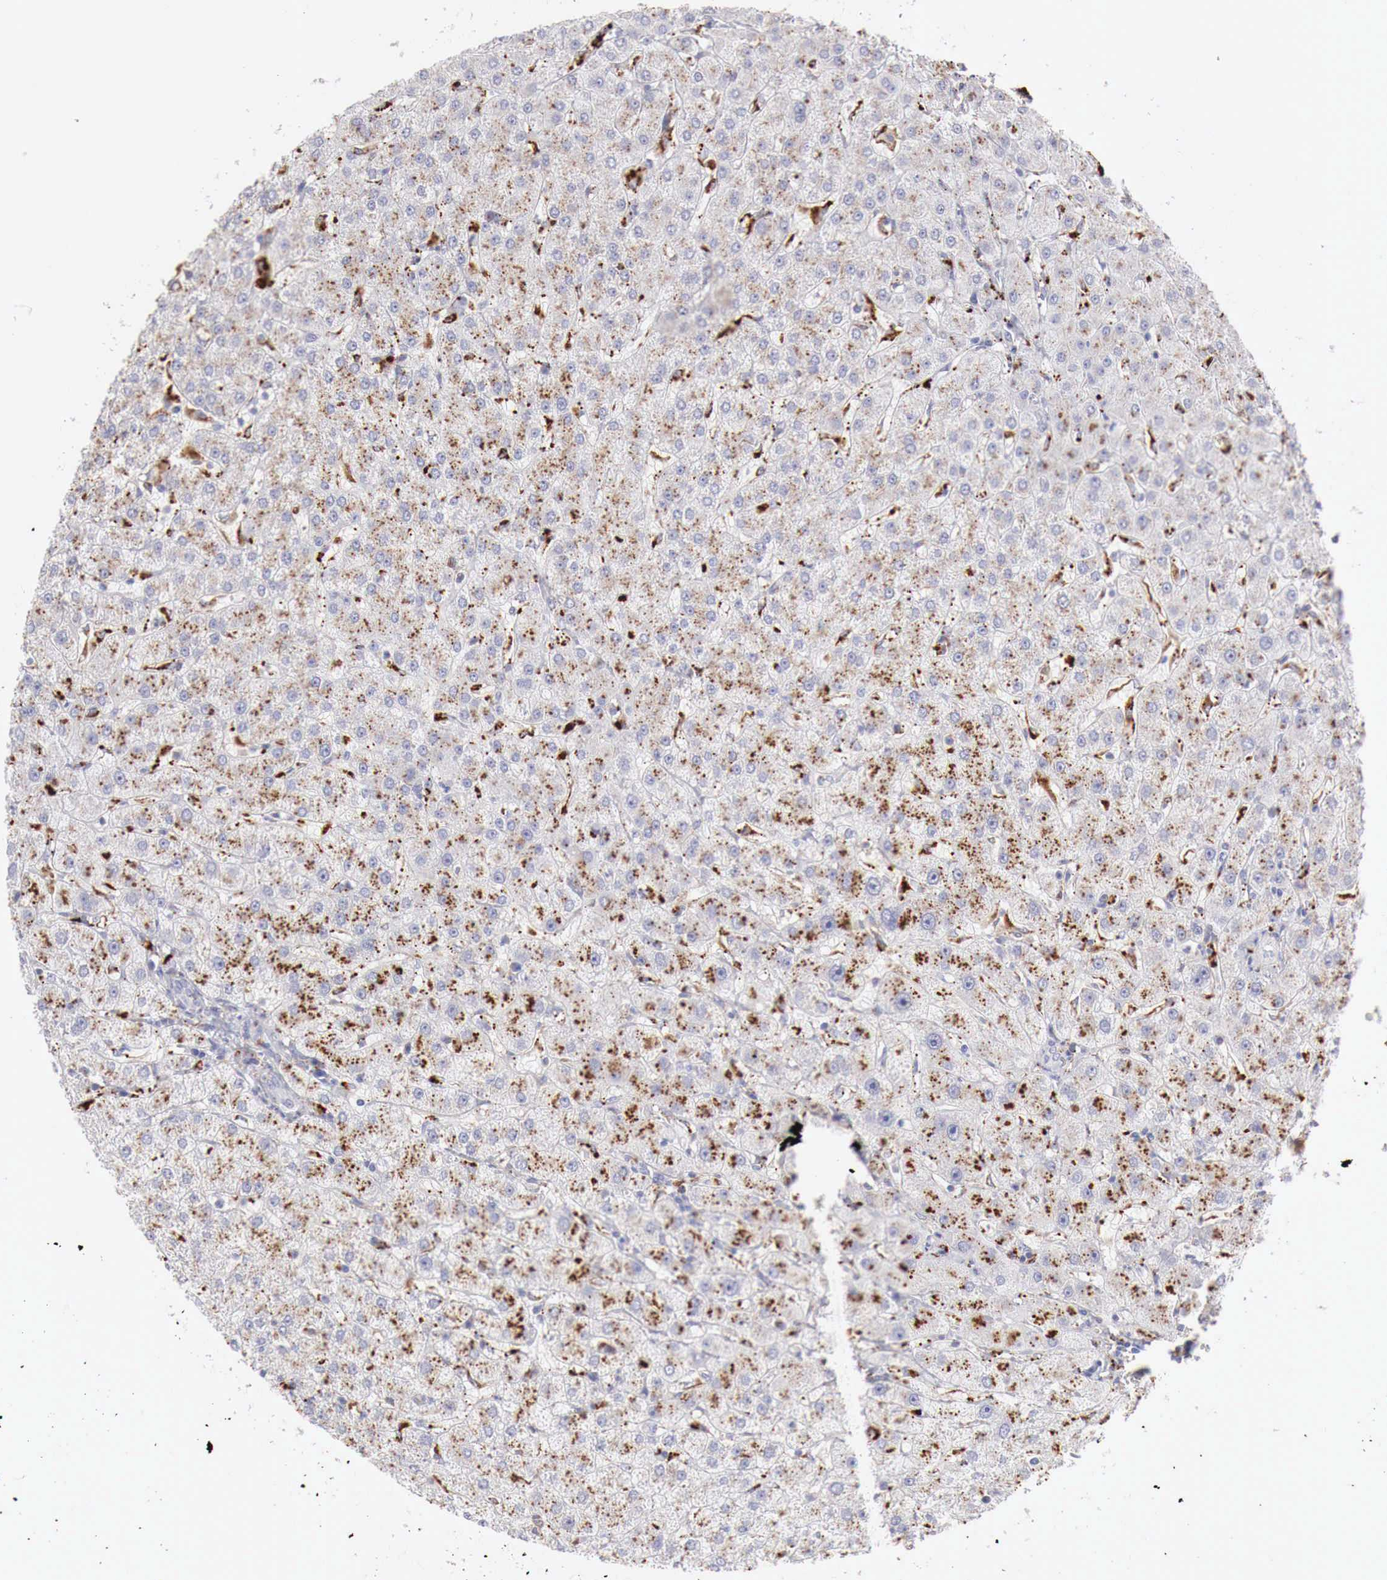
{"staining": {"intensity": "negative", "quantity": "none", "location": "none"}, "tissue": "liver", "cell_type": "Cholangiocytes", "image_type": "normal", "snomed": [{"axis": "morphology", "description": "Normal tissue, NOS"}, {"axis": "topography", "description": "Liver"}], "caption": "IHC of normal liver reveals no staining in cholangiocytes.", "gene": "GLA", "patient": {"sex": "female", "age": 79}}